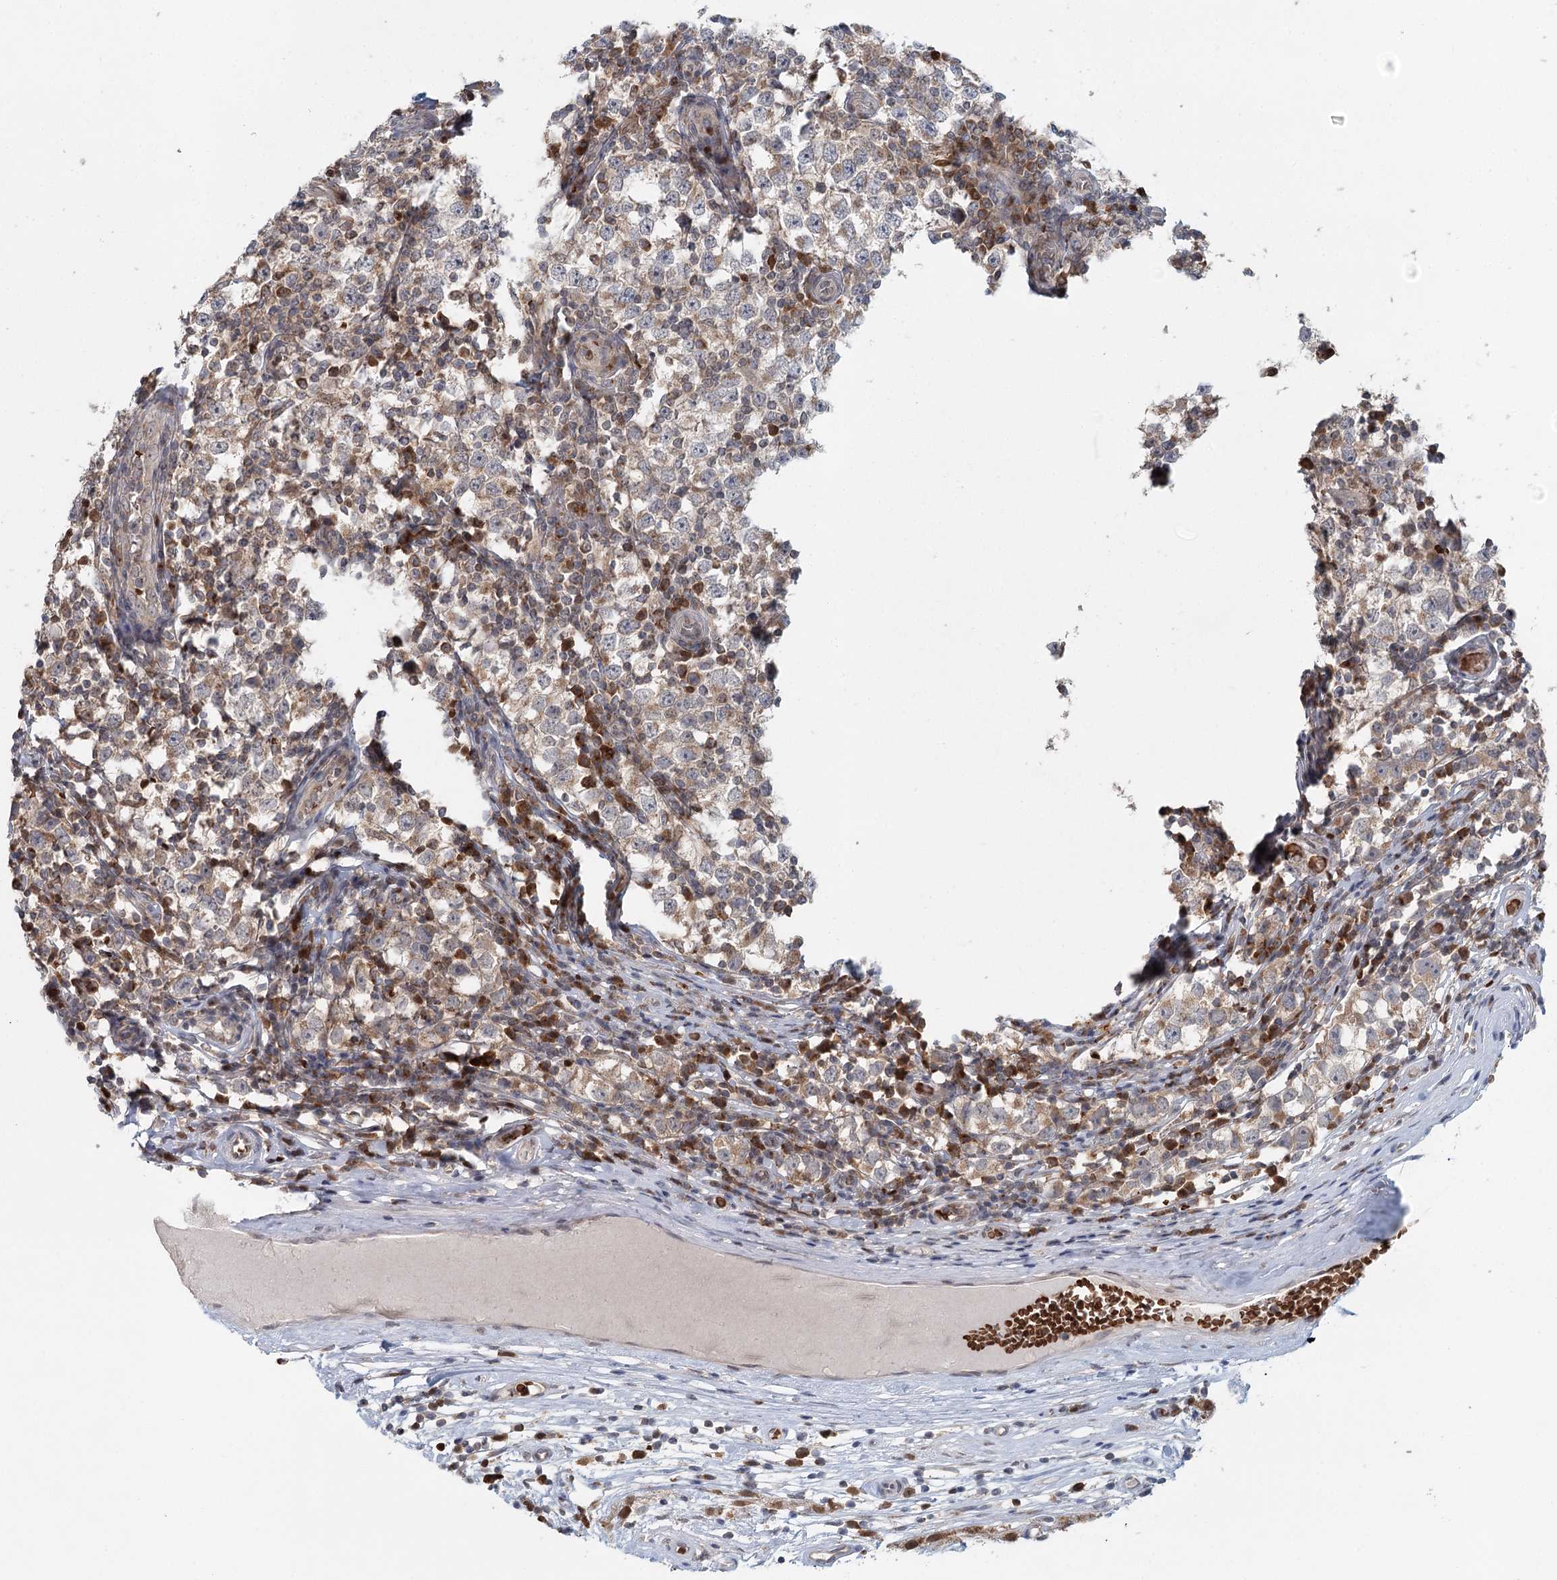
{"staining": {"intensity": "weak", "quantity": "25%-75%", "location": "cytoplasmic/membranous"}, "tissue": "testis cancer", "cell_type": "Tumor cells", "image_type": "cancer", "snomed": [{"axis": "morphology", "description": "Seminoma, NOS"}, {"axis": "topography", "description": "Testis"}], "caption": "Testis seminoma stained with immunohistochemistry (IHC) displays weak cytoplasmic/membranous expression in about 25%-75% of tumor cells.", "gene": "ADK", "patient": {"sex": "male", "age": 65}}